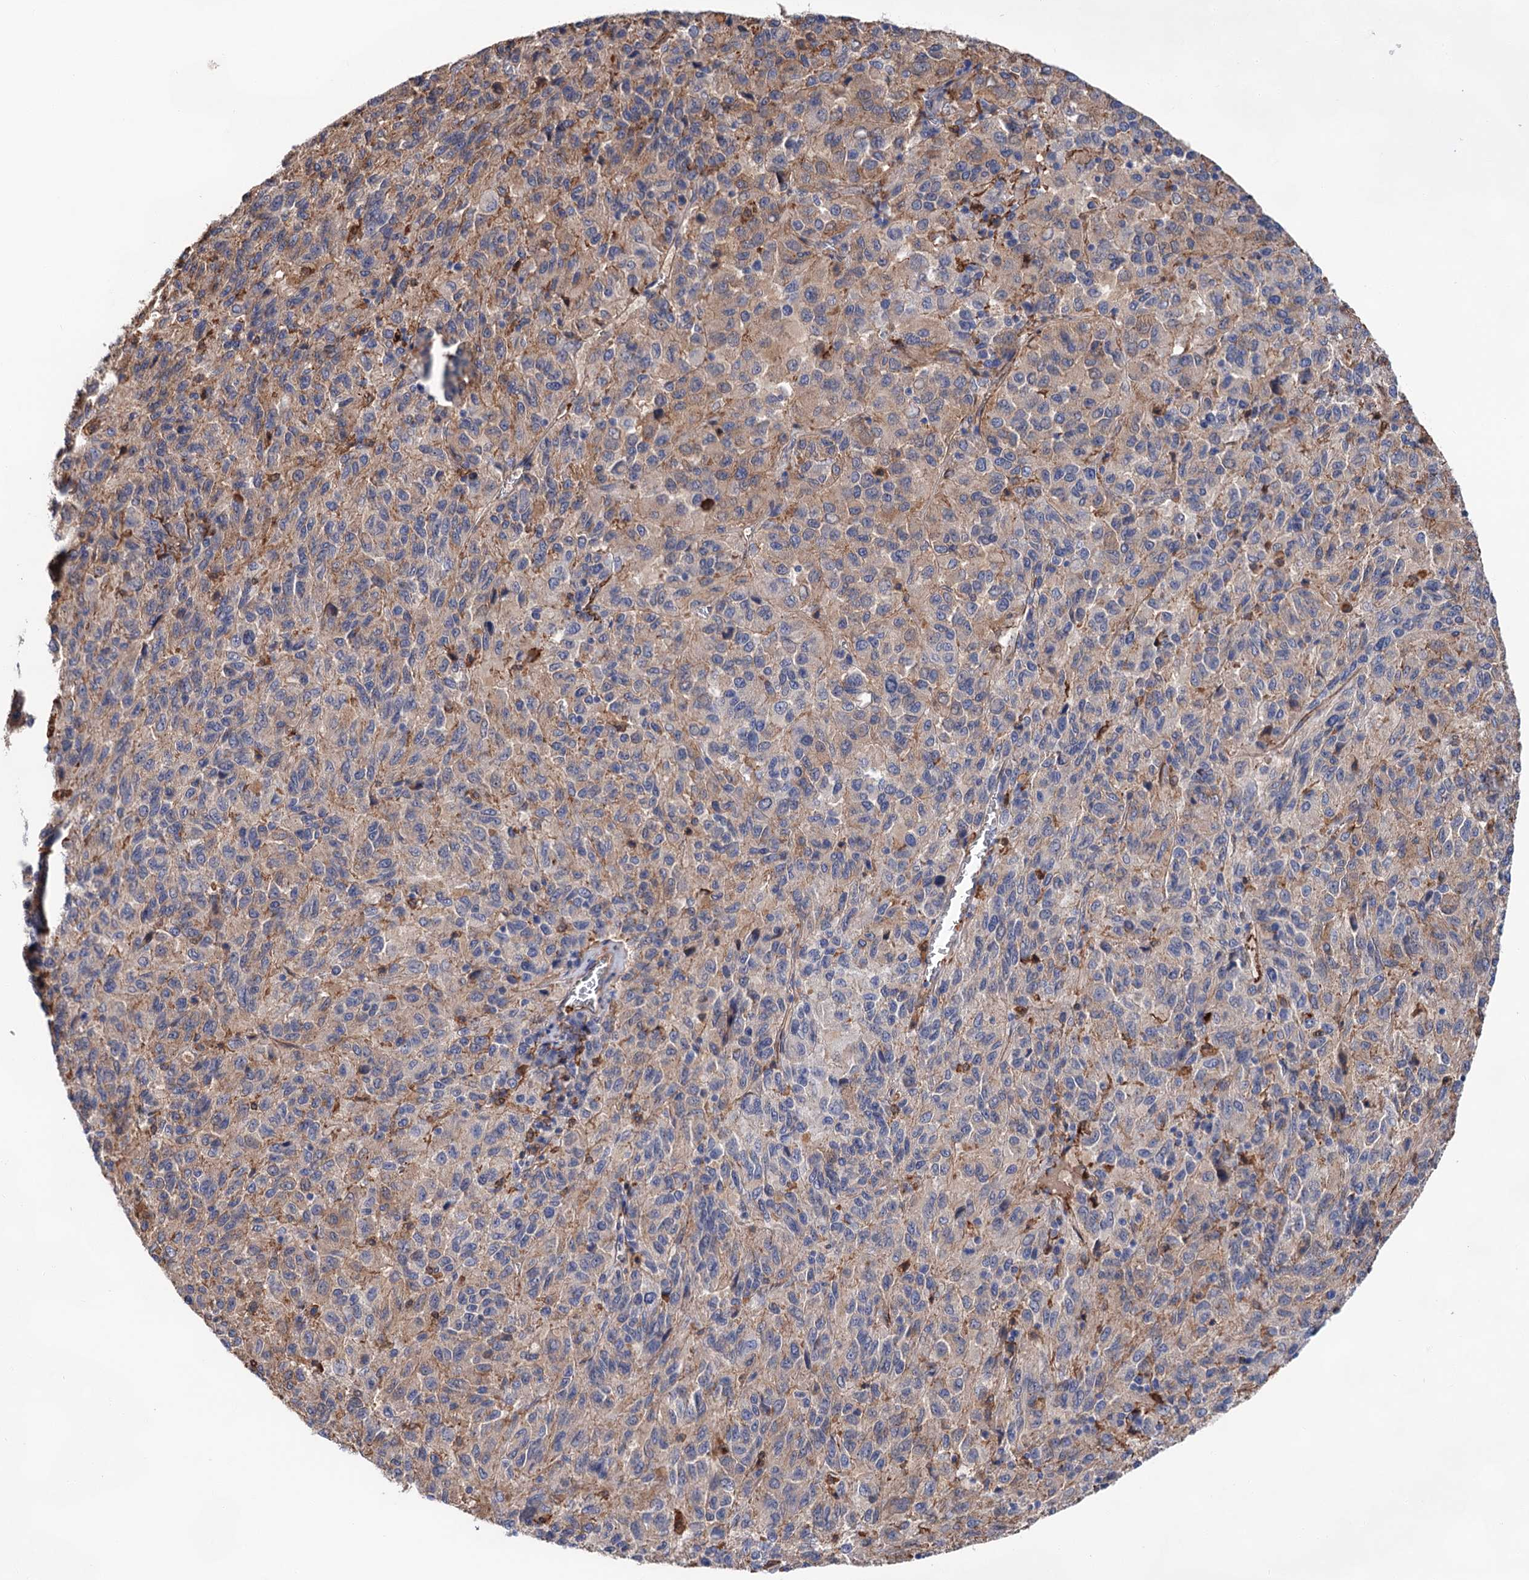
{"staining": {"intensity": "weak", "quantity": "25%-75%", "location": "cytoplasmic/membranous"}, "tissue": "melanoma", "cell_type": "Tumor cells", "image_type": "cancer", "snomed": [{"axis": "morphology", "description": "Malignant melanoma, Metastatic site"}, {"axis": "topography", "description": "Lung"}], "caption": "This is an image of immunohistochemistry (IHC) staining of melanoma, which shows weak staining in the cytoplasmic/membranous of tumor cells.", "gene": "TMTC3", "patient": {"sex": "male", "age": 64}}